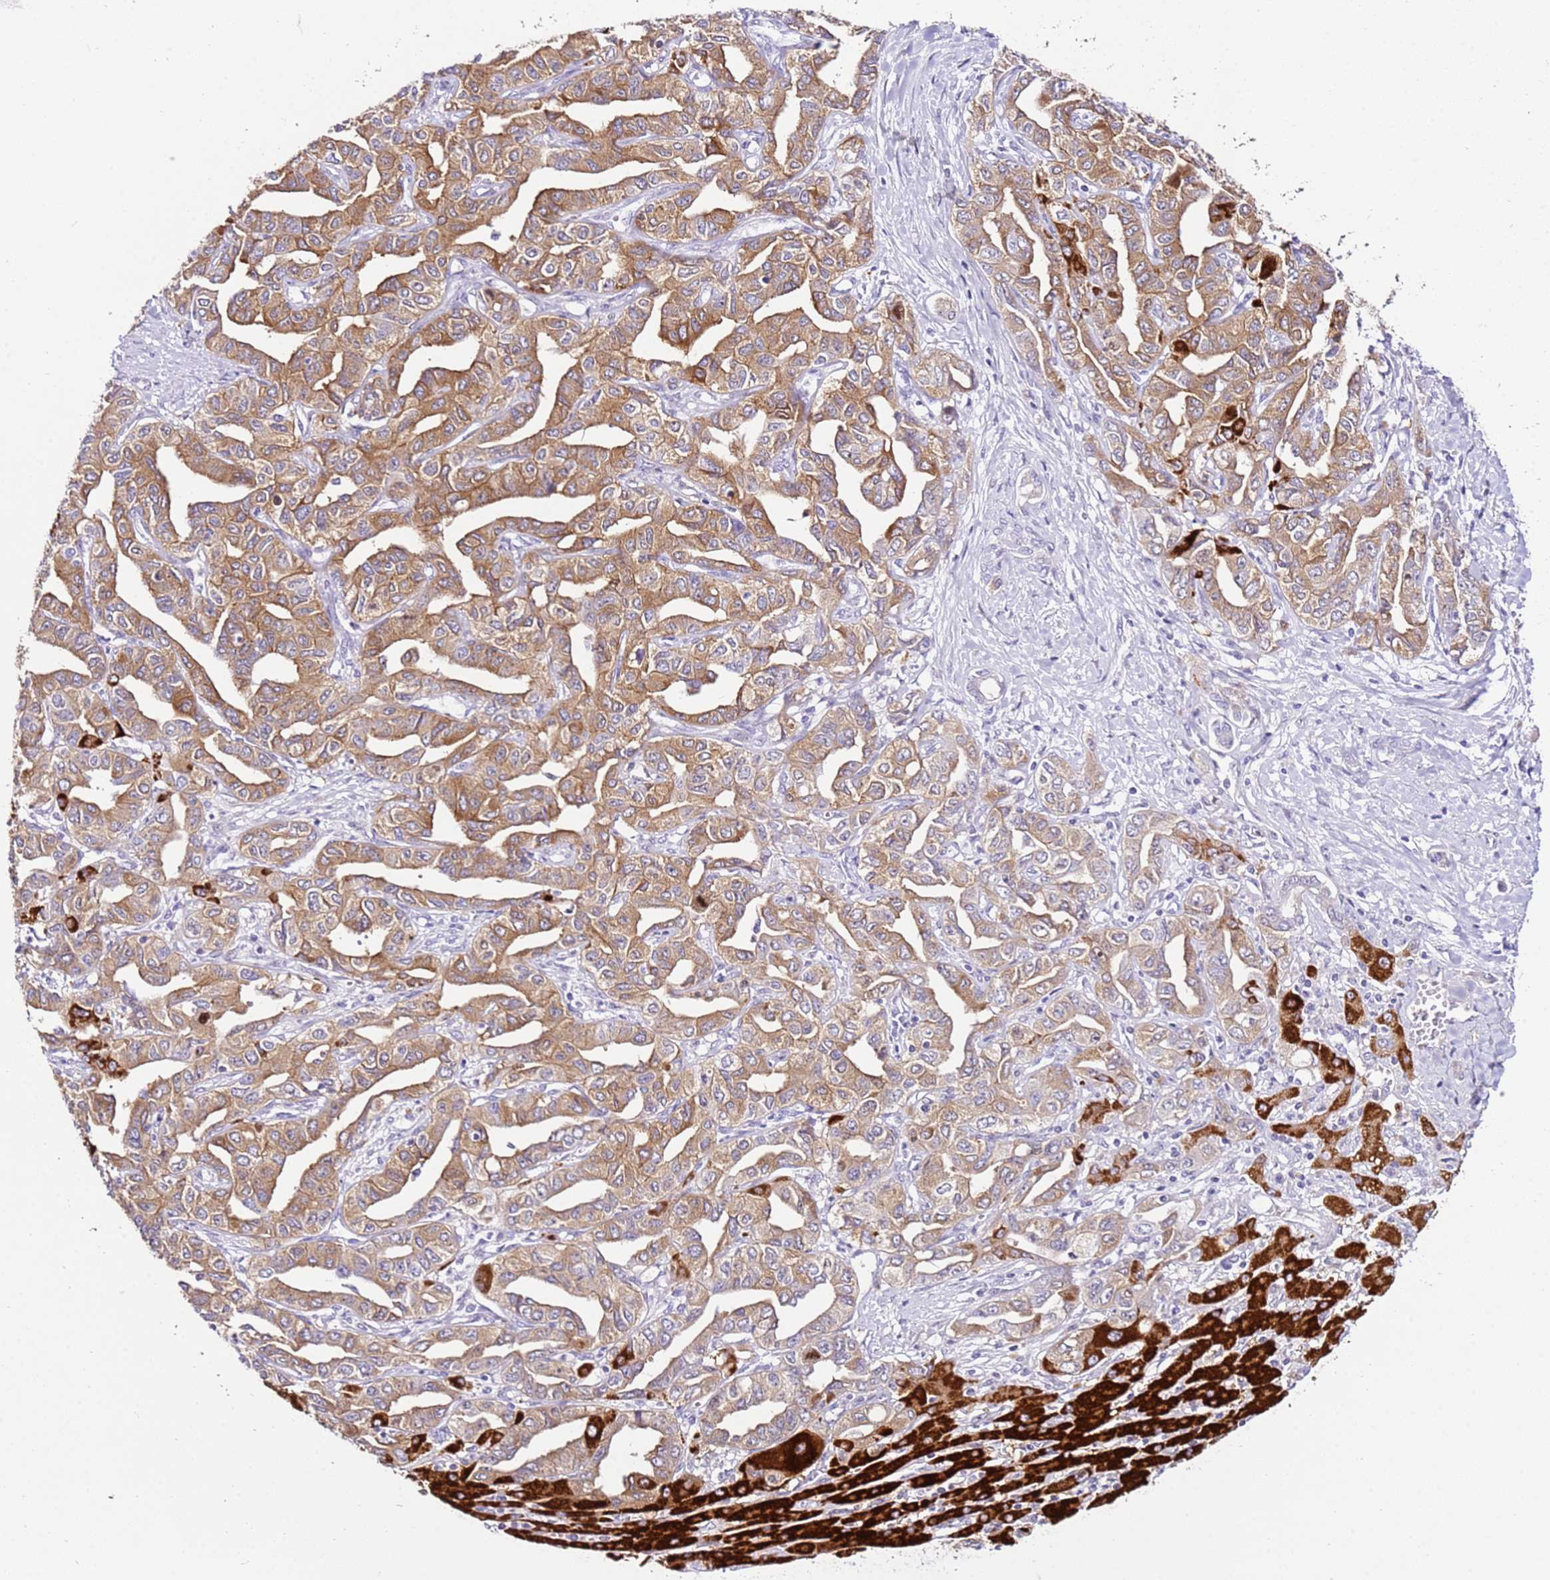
{"staining": {"intensity": "moderate", "quantity": "25%-75%", "location": "cytoplasmic/membranous"}, "tissue": "liver cancer", "cell_type": "Tumor cells", "image_type": "cancer", "snomed": [{"axis": "morphology", "description": "Cholangiocarcinoma"}, {"axis": "topography", "description": "Liver"}], "caption": "A high-resolution histopathology image shows immunohistochemistry (IHC) staining of liver cancer, which displays moderate cytoplasmic/membranous staining in about 25%-75% of tumor cells.", "gene": "HGD", "patient": {"sex": "male", "age": 59}}